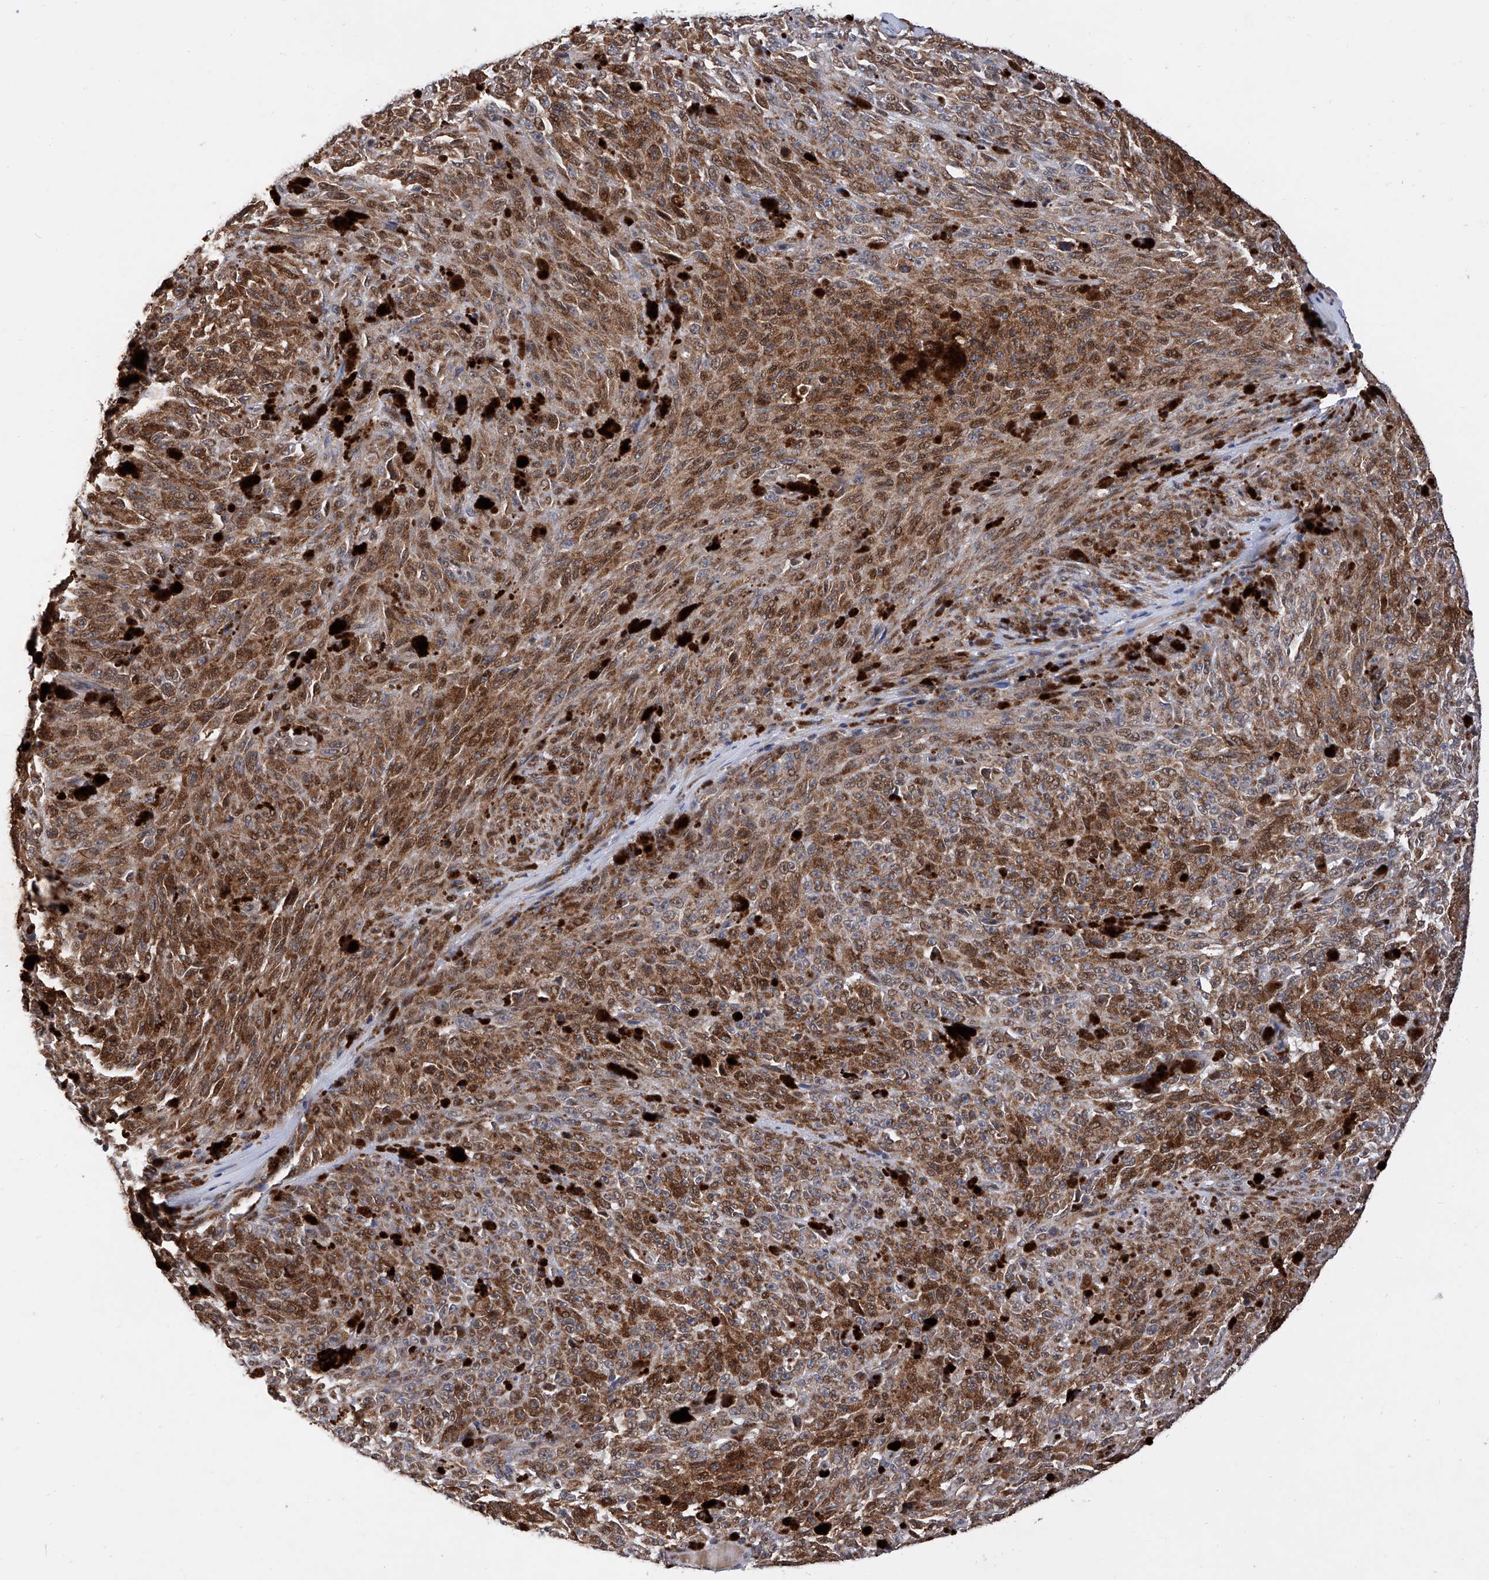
{"staining": {"intensity": "moderate", "quantity": ">75%", "location": "cytoplasmic/membranous"}, "tissue": "melanoma", "cell_type": "Tumor cells", "image_type": "cancer", "snomed": [{"axis": "morphology", "description": "Malignant melanoma, NOS"}, {"axis": "topography", "description": "Skin"}], "caption": "Brown immunohistochemical staining in melanoma exhibits moderate cytoplasmic/membranous staining in about >75% of tumor cells.", "gene": "FARP2", "patient": {"sex": "female", "age": 82}}